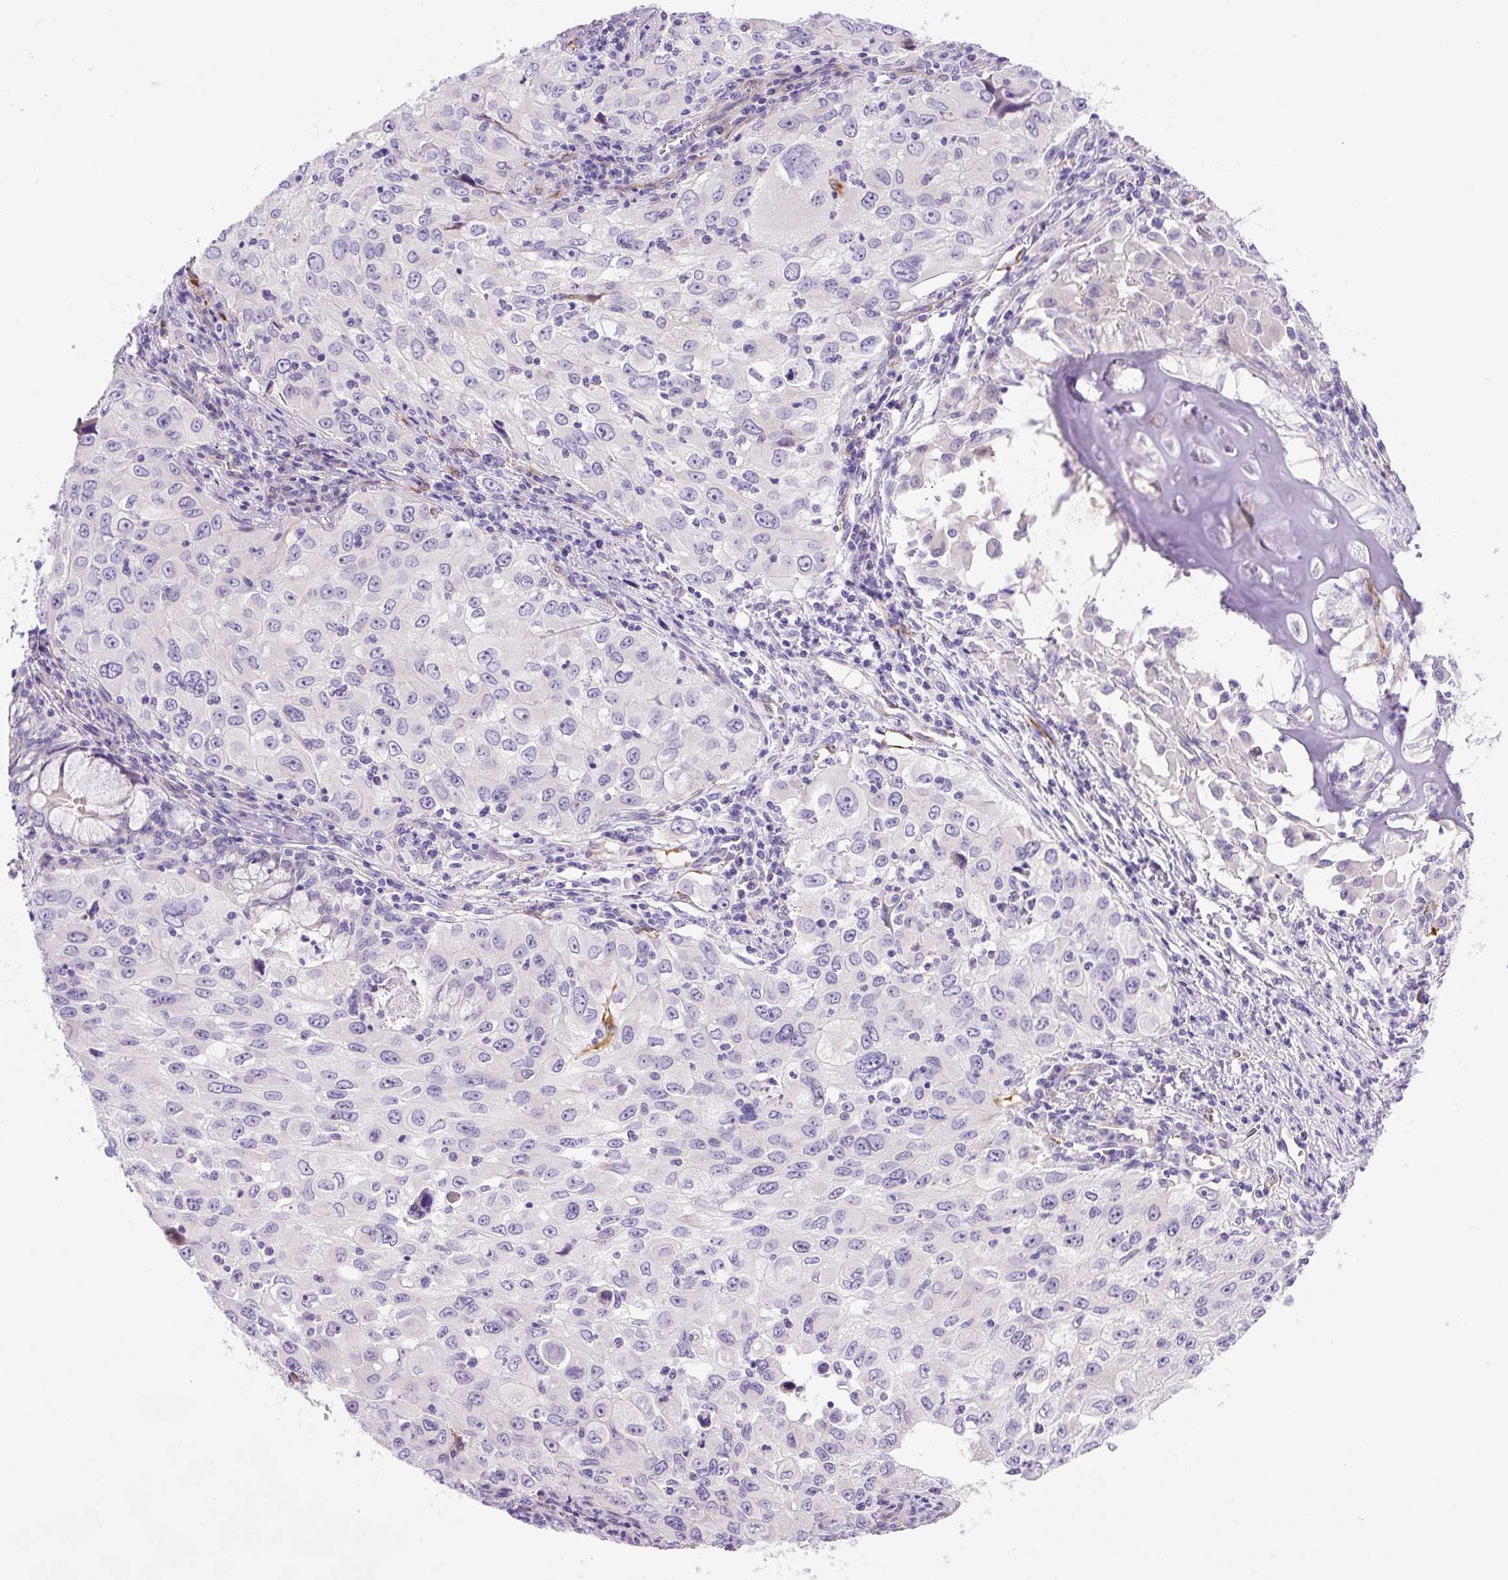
{"staining": {"intensity": "negative", "quantity": "none", "location": "none"}, "tissue": "lung cancer", "cell_type": "Tumor cells", "image_type": "cancer", "snomed": [{"axis": "morphology", "description": "Adenocarcinoma, NOS"}, {"axis": "morphology", "description": "Adenocarcinoma, metastatic, NOS"}, {"axis": "topography", "description": "Lymph node"}, {"axis": "topography", "description": "Lung"}], "caption": "Tumor cells are negative for protein expression in human metastatic adenocarcinoma (lung).", "gene": "ASB4", "patient": {"sex": "female", "age": 42}}